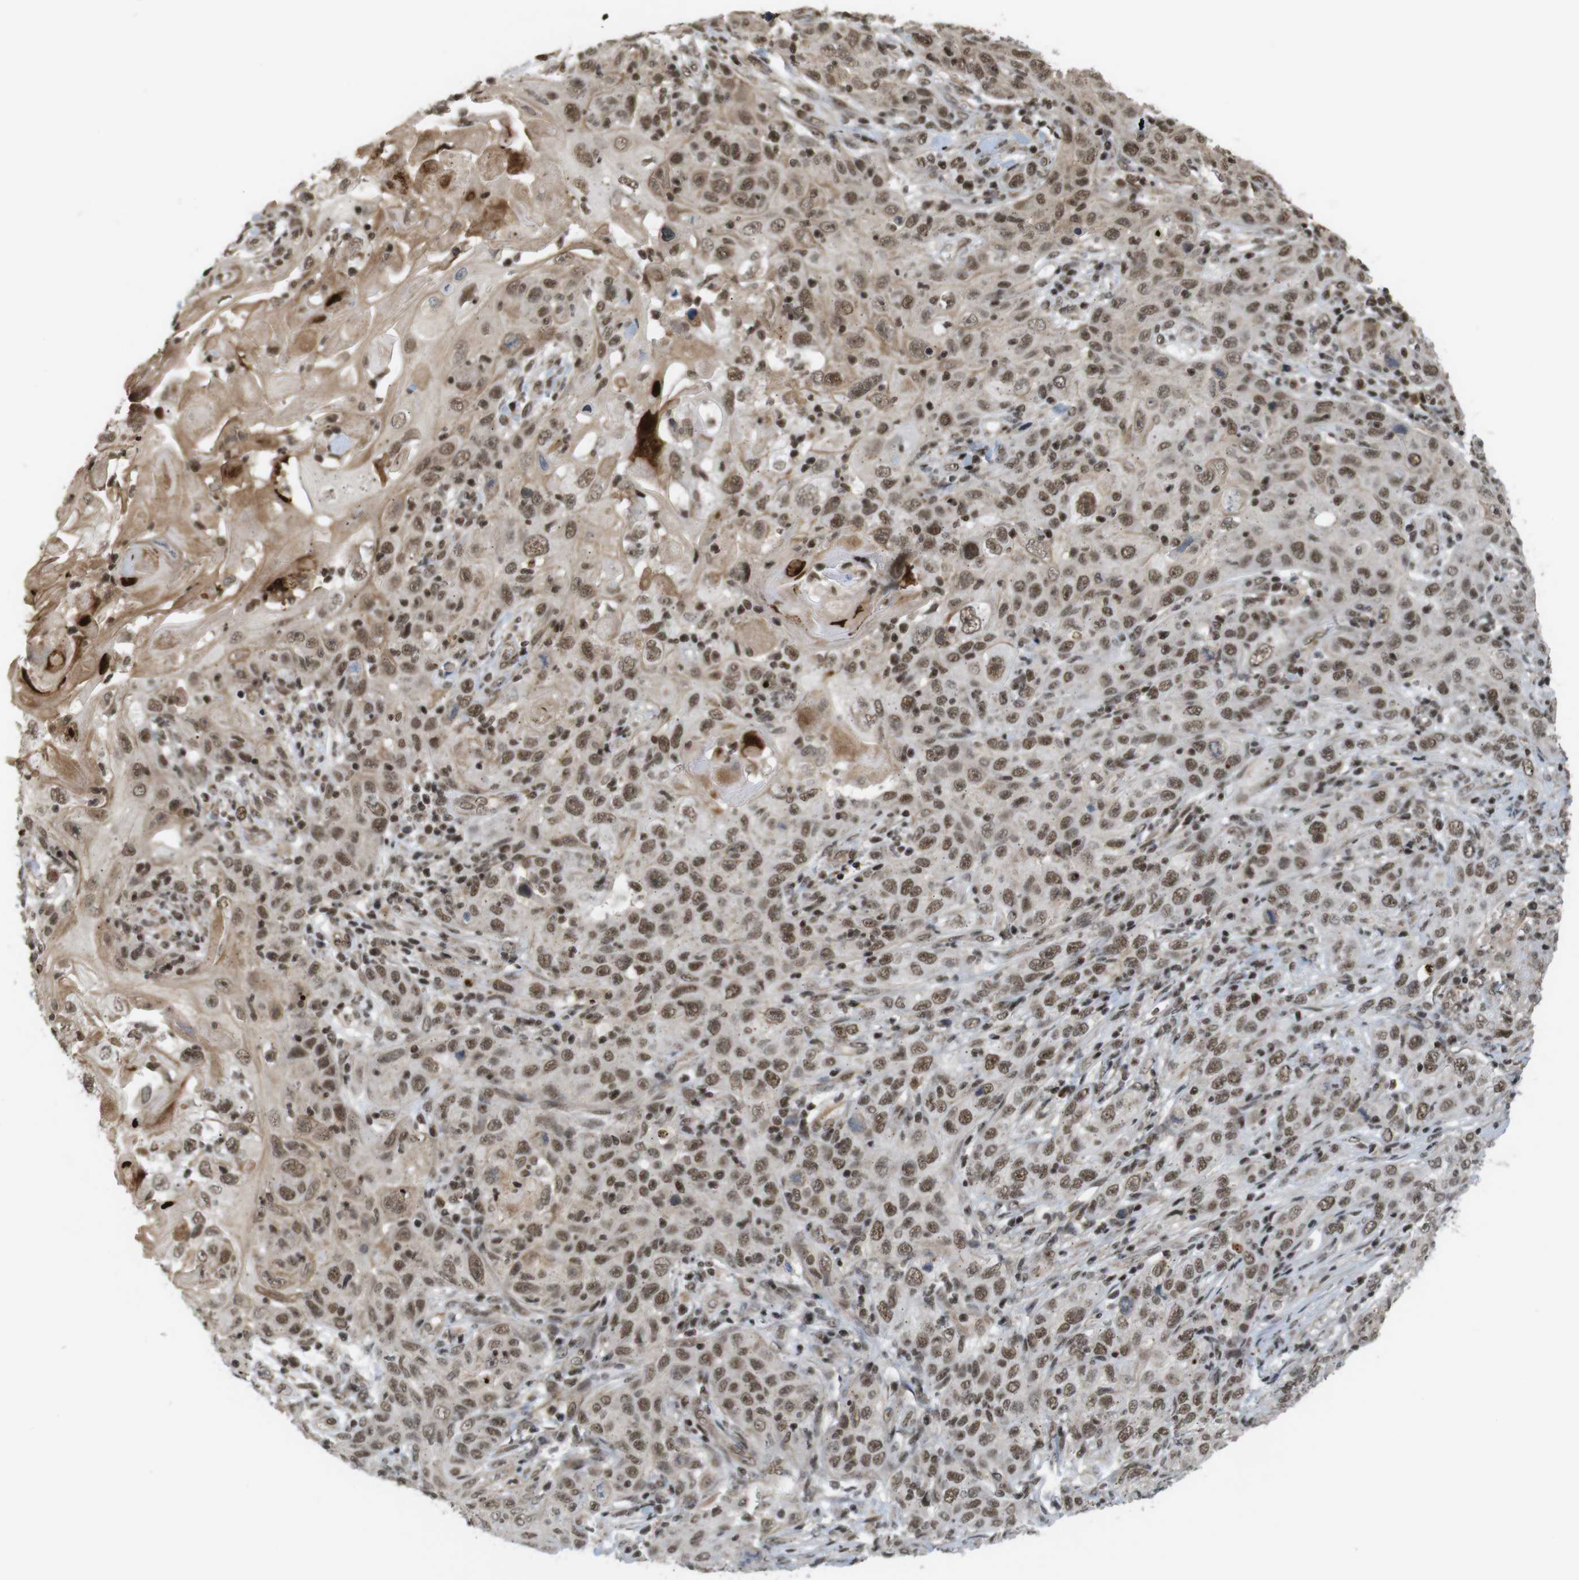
{"staining": {"intensity": "moderate", "quantity": ">75%", "location": "nuclear"}, "tissue": "skin cancer", "cell_type": "Tumor cells", "image_type": "cancer", "snomed": [{"axis": "morphology", "description": "Squamous cell carcinoma, NOS"}, {"axis": "topography", "description": "Skin"}], "caption": "Tumor cells reveal medium levels of moderate nuclear staining in approximately >75% of cells in human skin squamous cell carcinoma.", "gene": "SP2", "patient": {"sex": "female", "age": 88}}